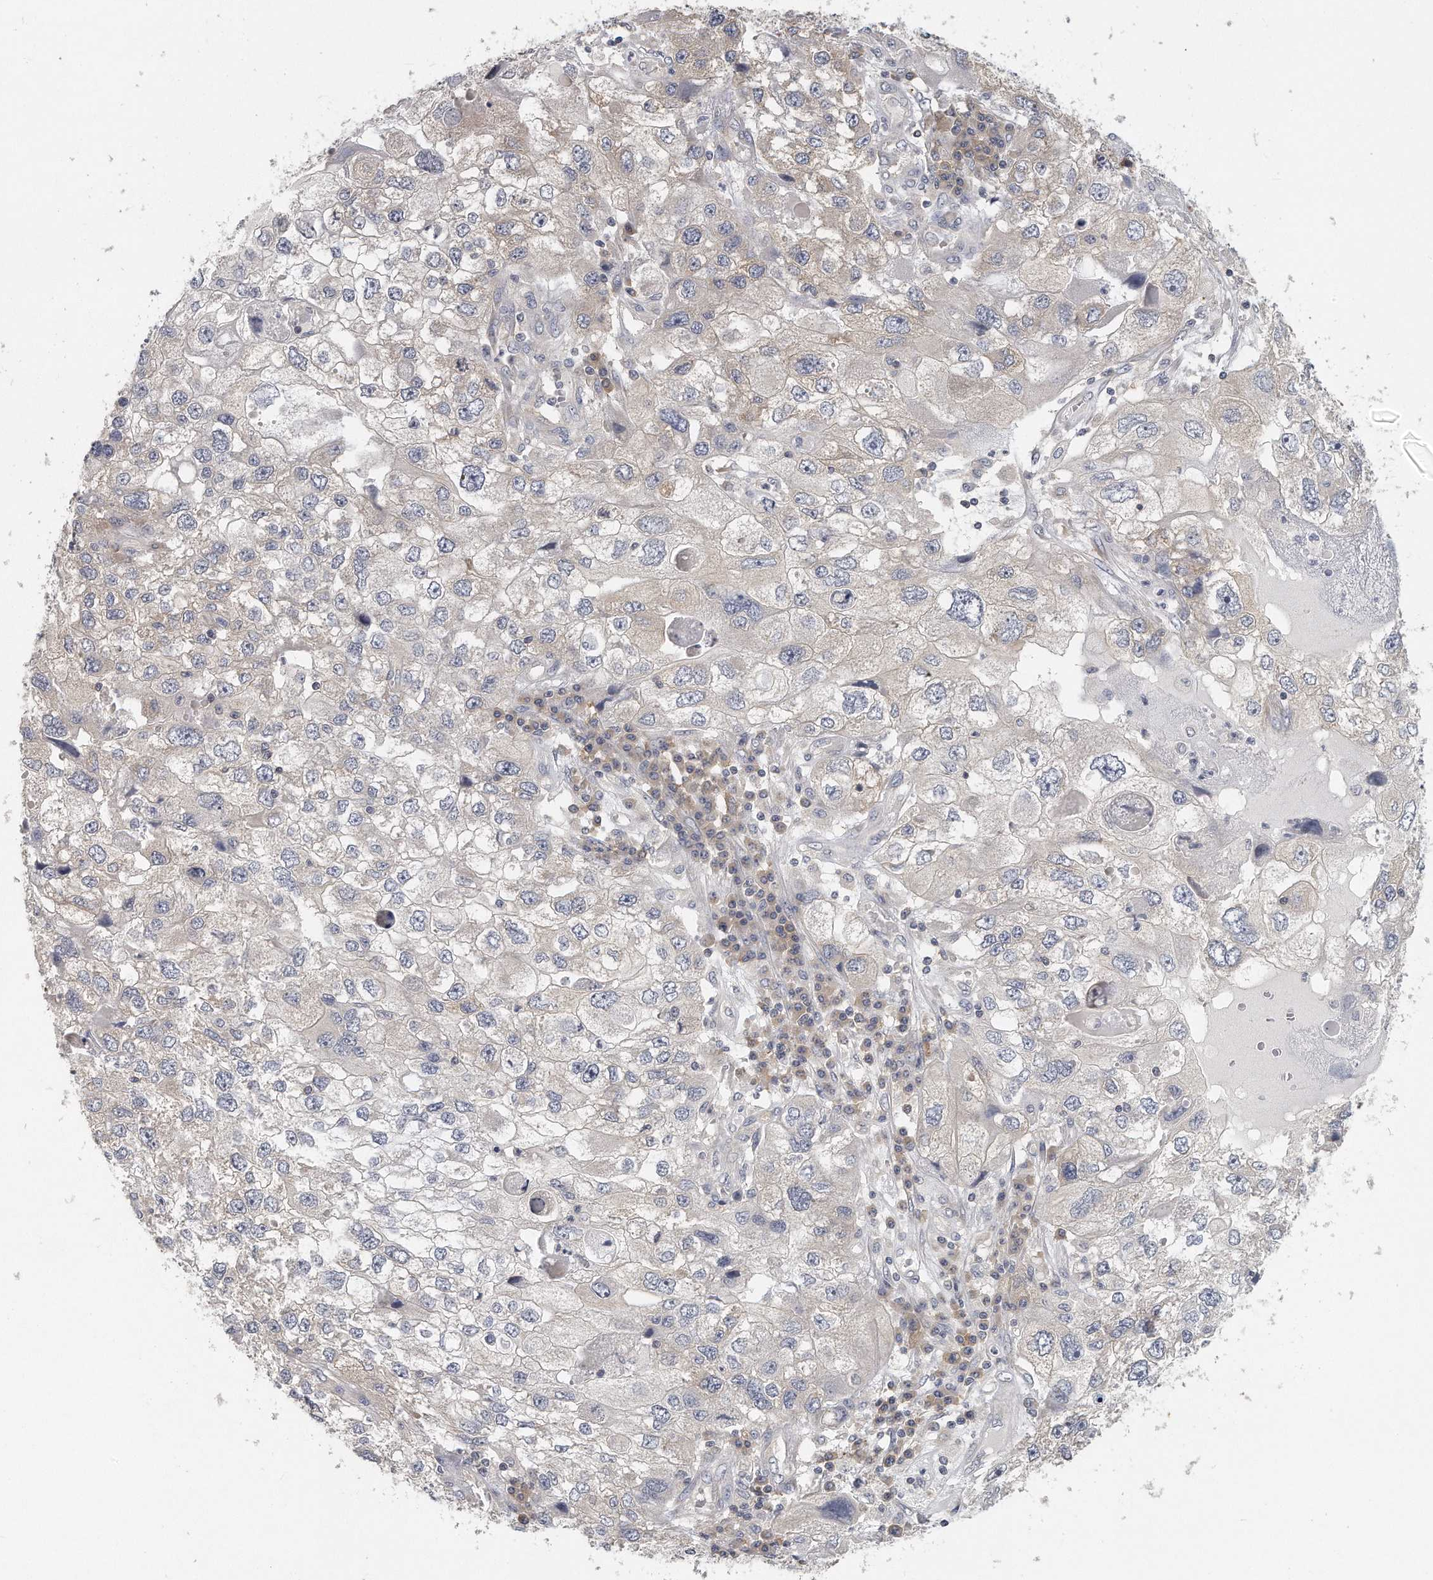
{"staining": {"intensity": "negative", "quantity": "none", "location": "none"}, "tissue": "endometrial cancer", "cell_type": "Tumor cells", "image_type": "cancer", "snomed": [{"axis": "morphology", "description": "Adenocarcinoma, NOS"}, {"axis": "topography", "description": "Endometrium"}], "caption": "Human adenocarcinoma (endometrial) stained for a protein using immunohistochemistry demonstrates no positivity in tumor cells.", "gene": "EIF3I", "patient": {"sex": "female", "age": 49}}